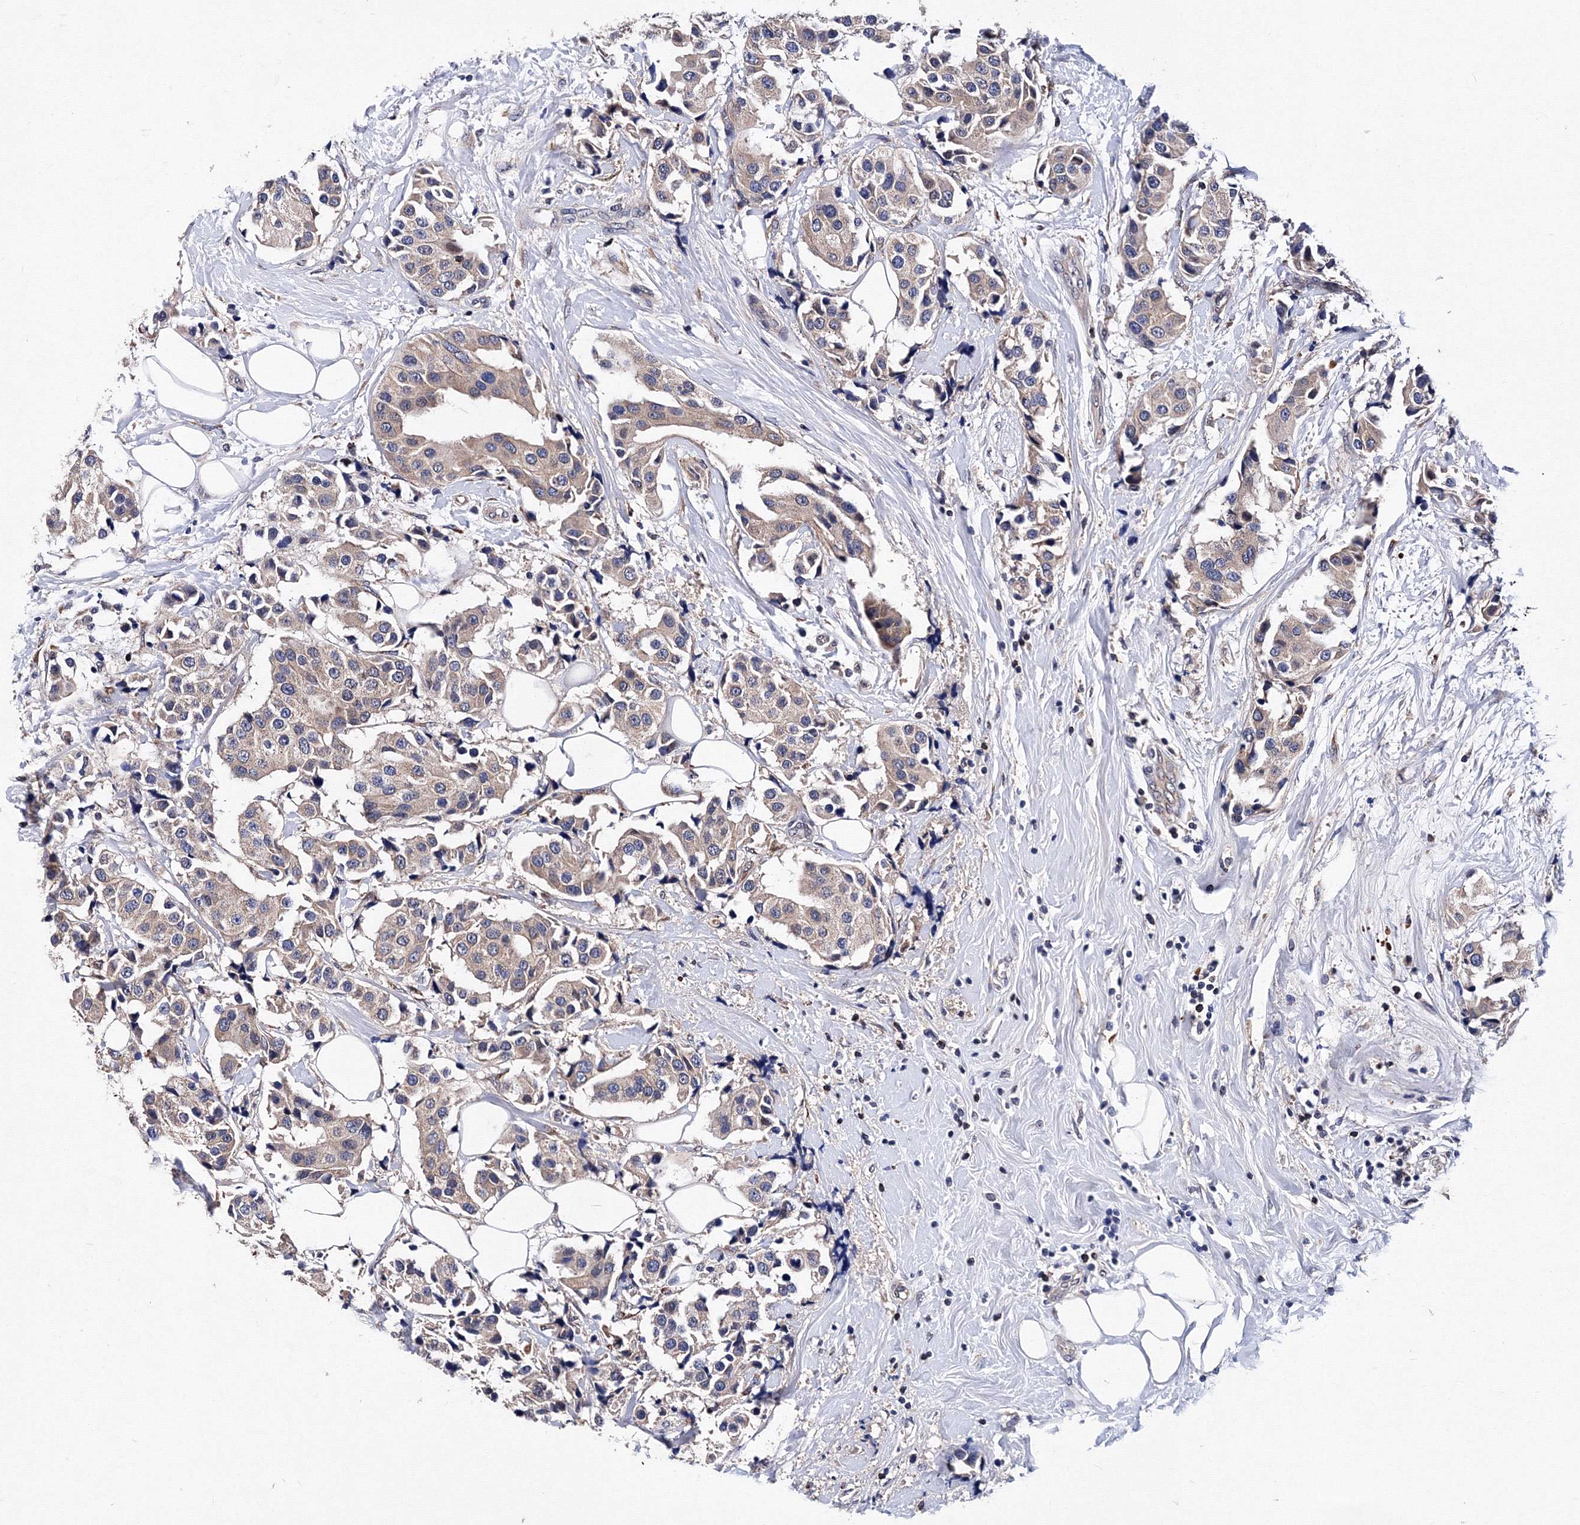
{"staining": {"intensity": "weak", "quantity": ">75%", "location": "cytoplasmic/membranous"}, "tissue": "breast cancer", "cell_type": "Tumor cells", "image_type": "cancer", "snomed": [{"axis": "morphology", "description": "Normal tissue, NOS"}, {"axis": "morphology", "description": "Duct carcinoma"}, {"axis": "topography", "description": "Breast"}], "caption": "Immunohistochemical staining of breast cancer (infiltrating ductal carcinoma) shows low levels of weak cytoplasmic/membranous protein positivity in approximately >75% of tumor cells.", "gene": "PHYKPL", "patient": {"sex": "female", "age": 39}}